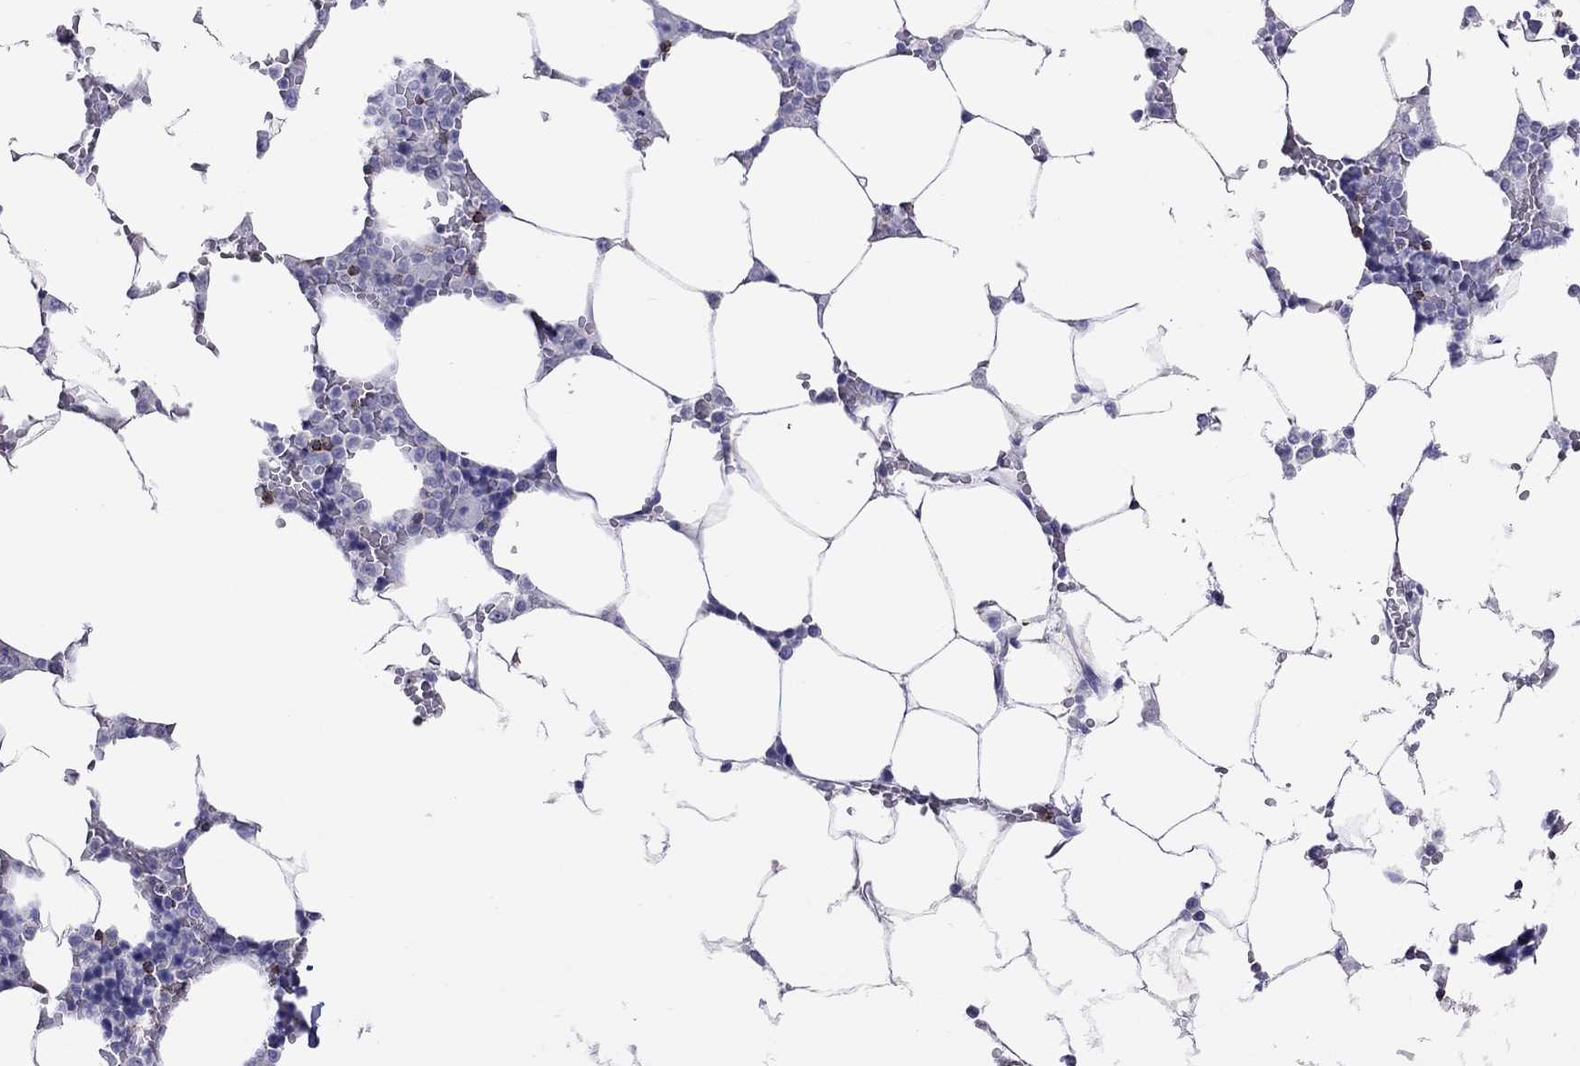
{"staining": {"intensity": "strong", "quantity": "<25%", "location": "cytoplasmic/membranous"}, "tissue": "bone marrow", "cell_type": "Hematopoietic cells", "image_type": "normal", "snomed": [{"axis": "morphology", "description": "Normal tissue, NOS"}, {"axis": "topography", "description": "Bone marrow"}], "caption": "Hematopoietic cells demonstrate strong cytoplasmic/membranous positivity in about <25% of cells in benign bone marrow.", "gene": "ENSG00000288637", "patient": {"sex": "male", "age": 63}}